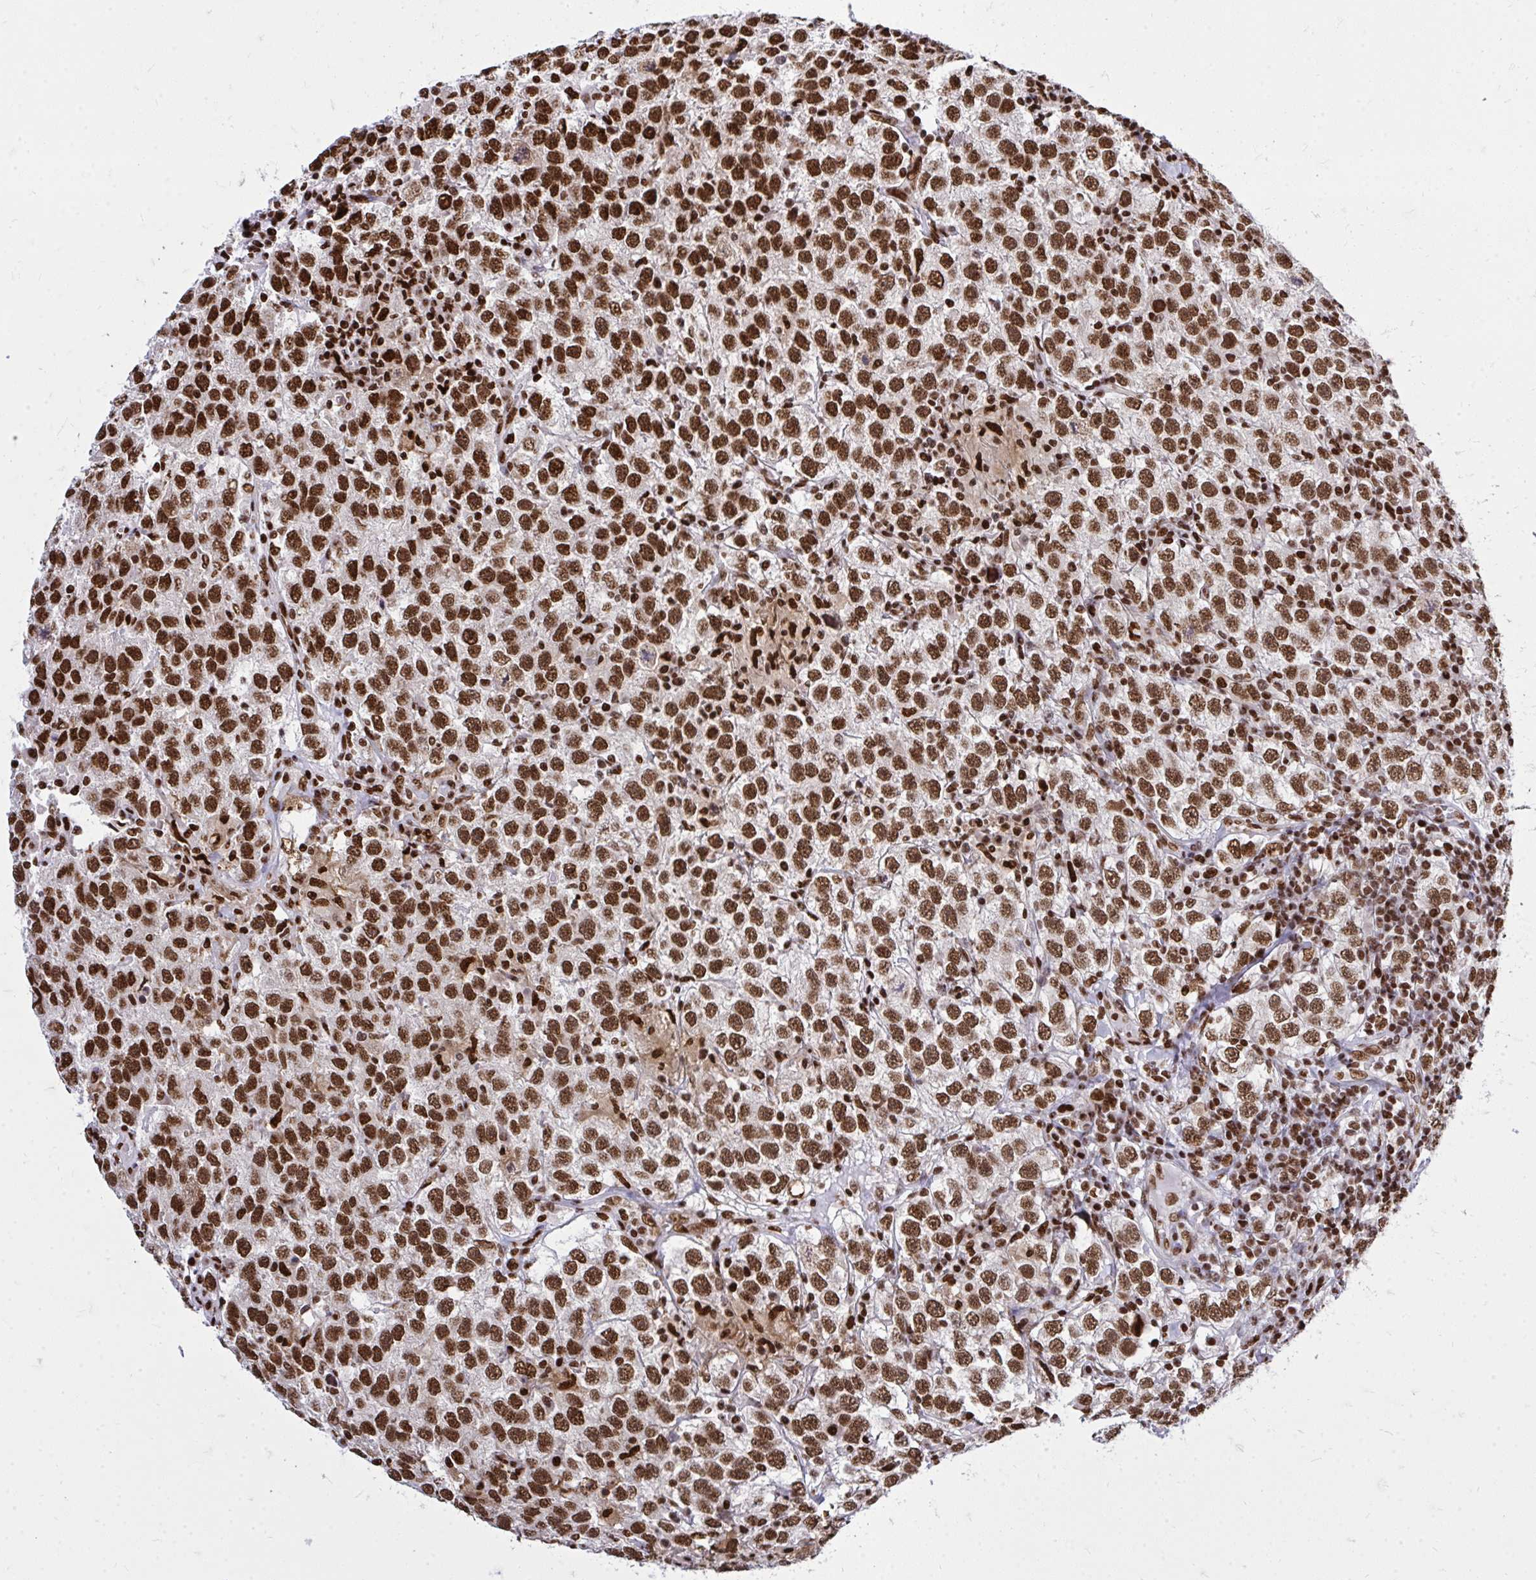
{"staining": {"intensity": "strong", "quantity": ">75%", "location": "nuclear"}, "tissue": "testis cancer", "cell_type": "Tumor cells", "image_type": "cancer", "snomed": [{"axis": "morphology", "description": "Seminoma, NOS"}, {"axis": "topography", "description": "Testis"}], "caption": "Immunohistochemistry photomicrograph of neoplastic tissue: human testis cancer (seminoma) stained using immunohistochemistry reveals high levels of strong protein expression localized specifically in the nuclear of tumor cells, appearing as a nuclear brown color.", "gene": "TBL1Y", "patient": {"sex": "male", "age": 41}}